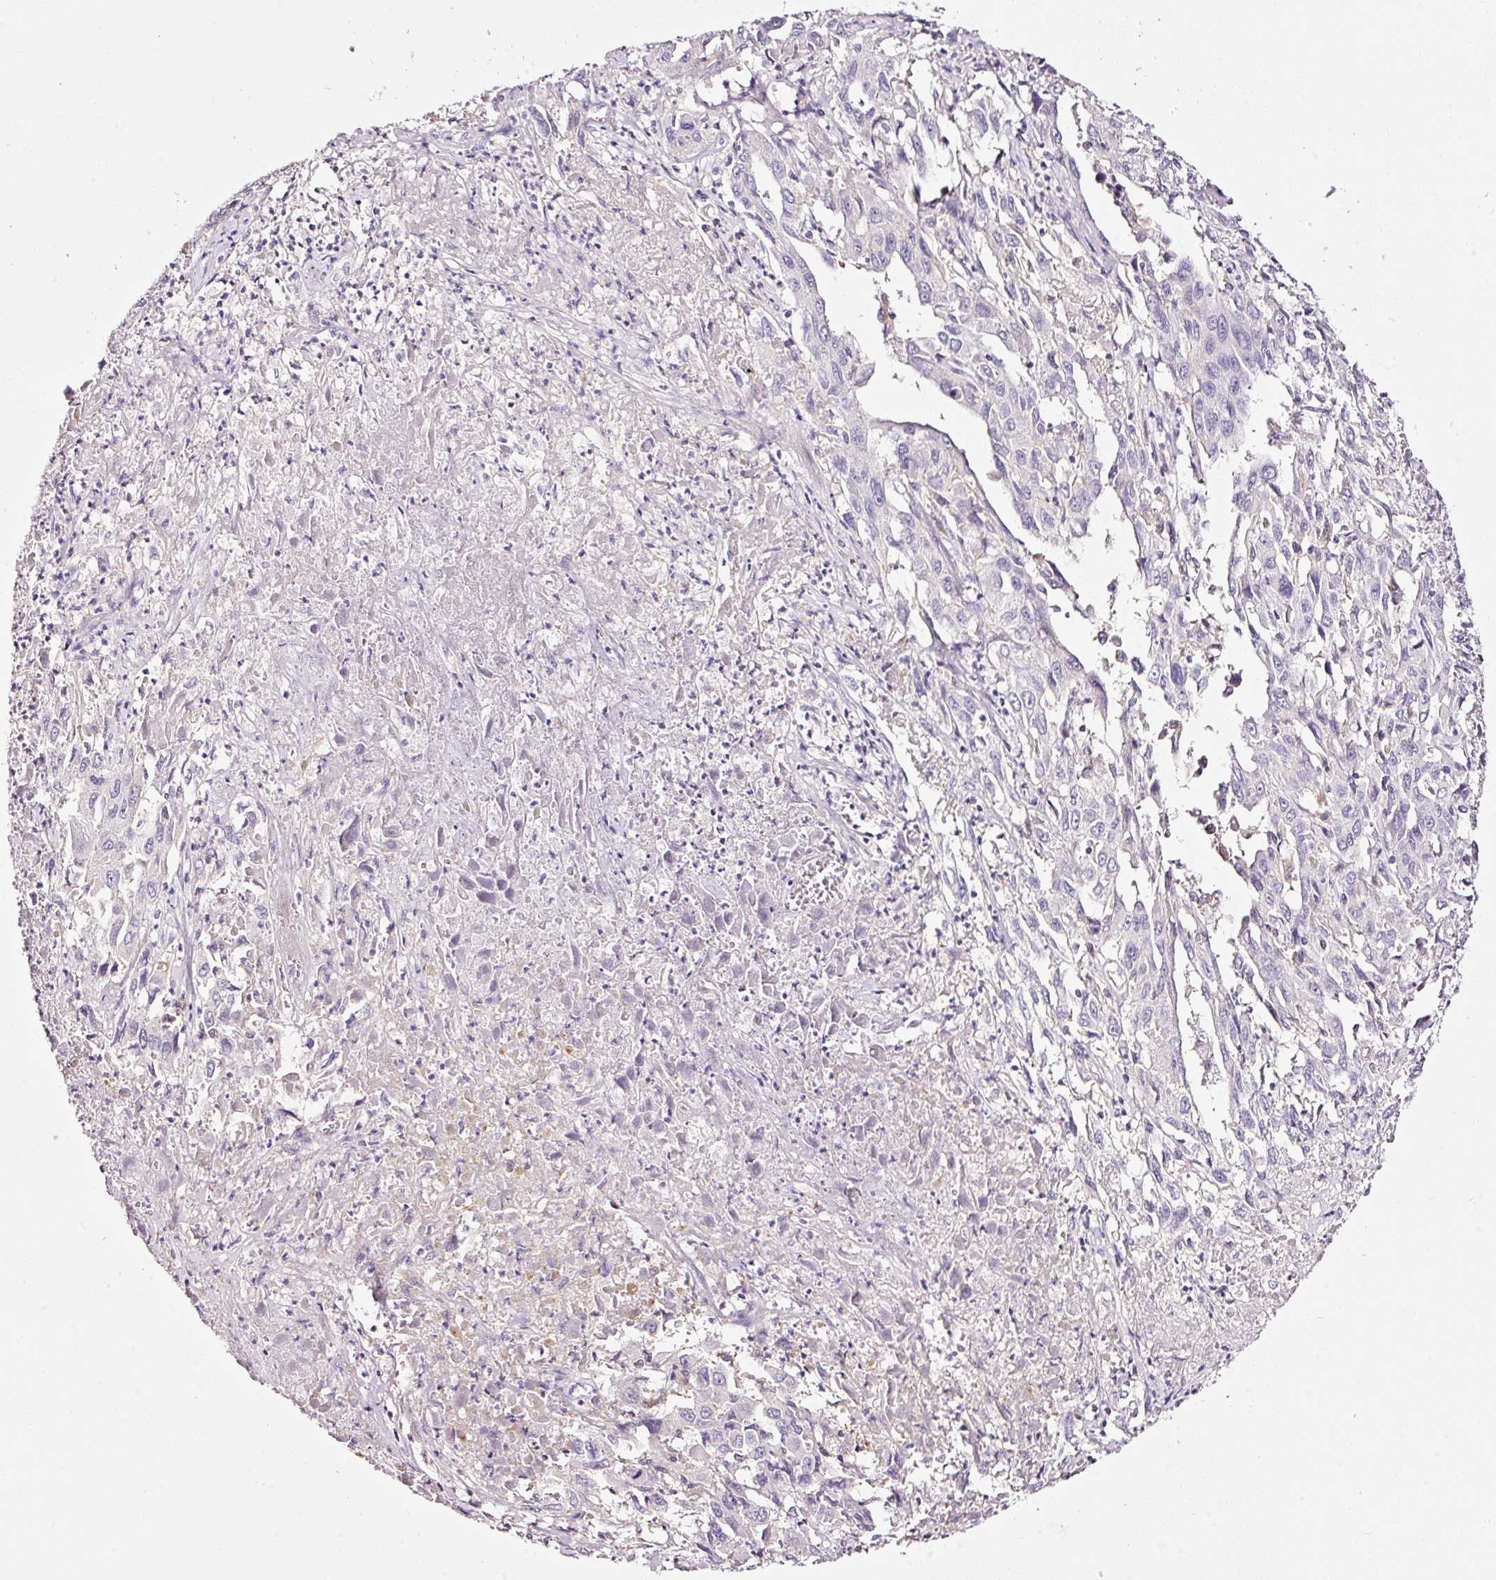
{"staining": {"intensity": "negative", "quantity": "none", "location": "none"}, "tissue": "liver cancer", "cell_type": "Tumor cells", "image_type": "cancer", "snomed": [{"axis": "morphology", "description": "Carcinoma, Hepatocellular, NOS"}, {"axis": "topography", "description": "Liver"}], "caption": "Photomicrograph shows no protein positivity in tumor cells of liver hepatocellular carcinoma tissue. The staining was performed using DAB (3,3'-diaminobenzidine) to visualize the protein expression in brown, while the nuclei were stained in blue with hematoxylin (Magnification: 20x).", "gene": "CYB561A3", "patient": {"sex": "male", "age": 63}}